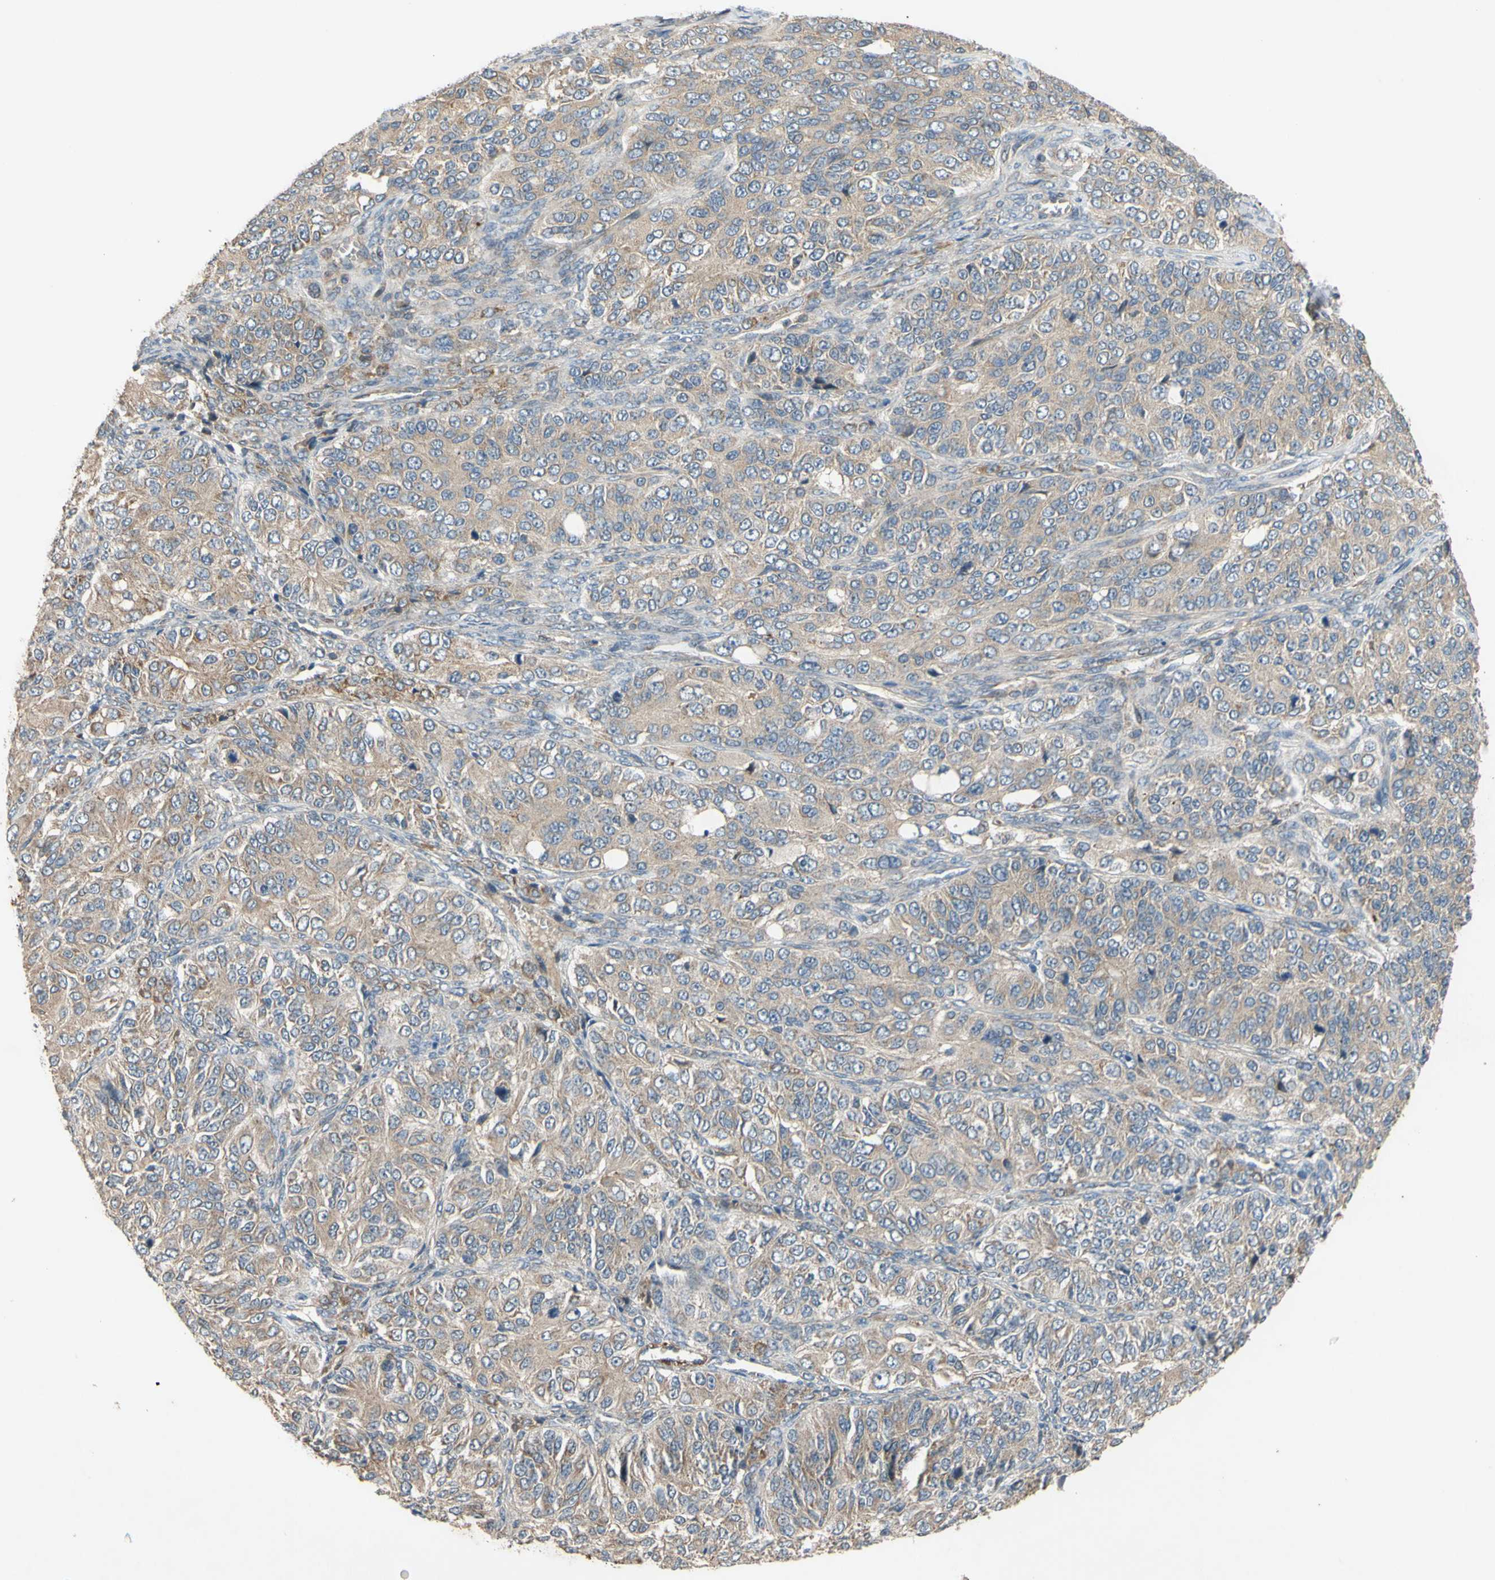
{"staining": {"intensity": "weak", "quantity": ">75%", "location": "cytoplasmic/membranous"}, "tissue": "ovarian cancer", "cell_type": "Tumor cells", "image_type": "cancer", "snomed": [{"axis": "morphology", "description": "Carcinoma, endometroid"}, {"axis": "topography", "description": "Ovary"}], "caption": "Immunohistochemistry (IHC) (DAB) staining of ovarian cancer (endometroid carcinoma) exhibits weak cytoplasmic/membranous protein positivity in about >75% of tumor cells.", "gene": "PARD6A", "patient": {"sex": "female", "age": 51}}